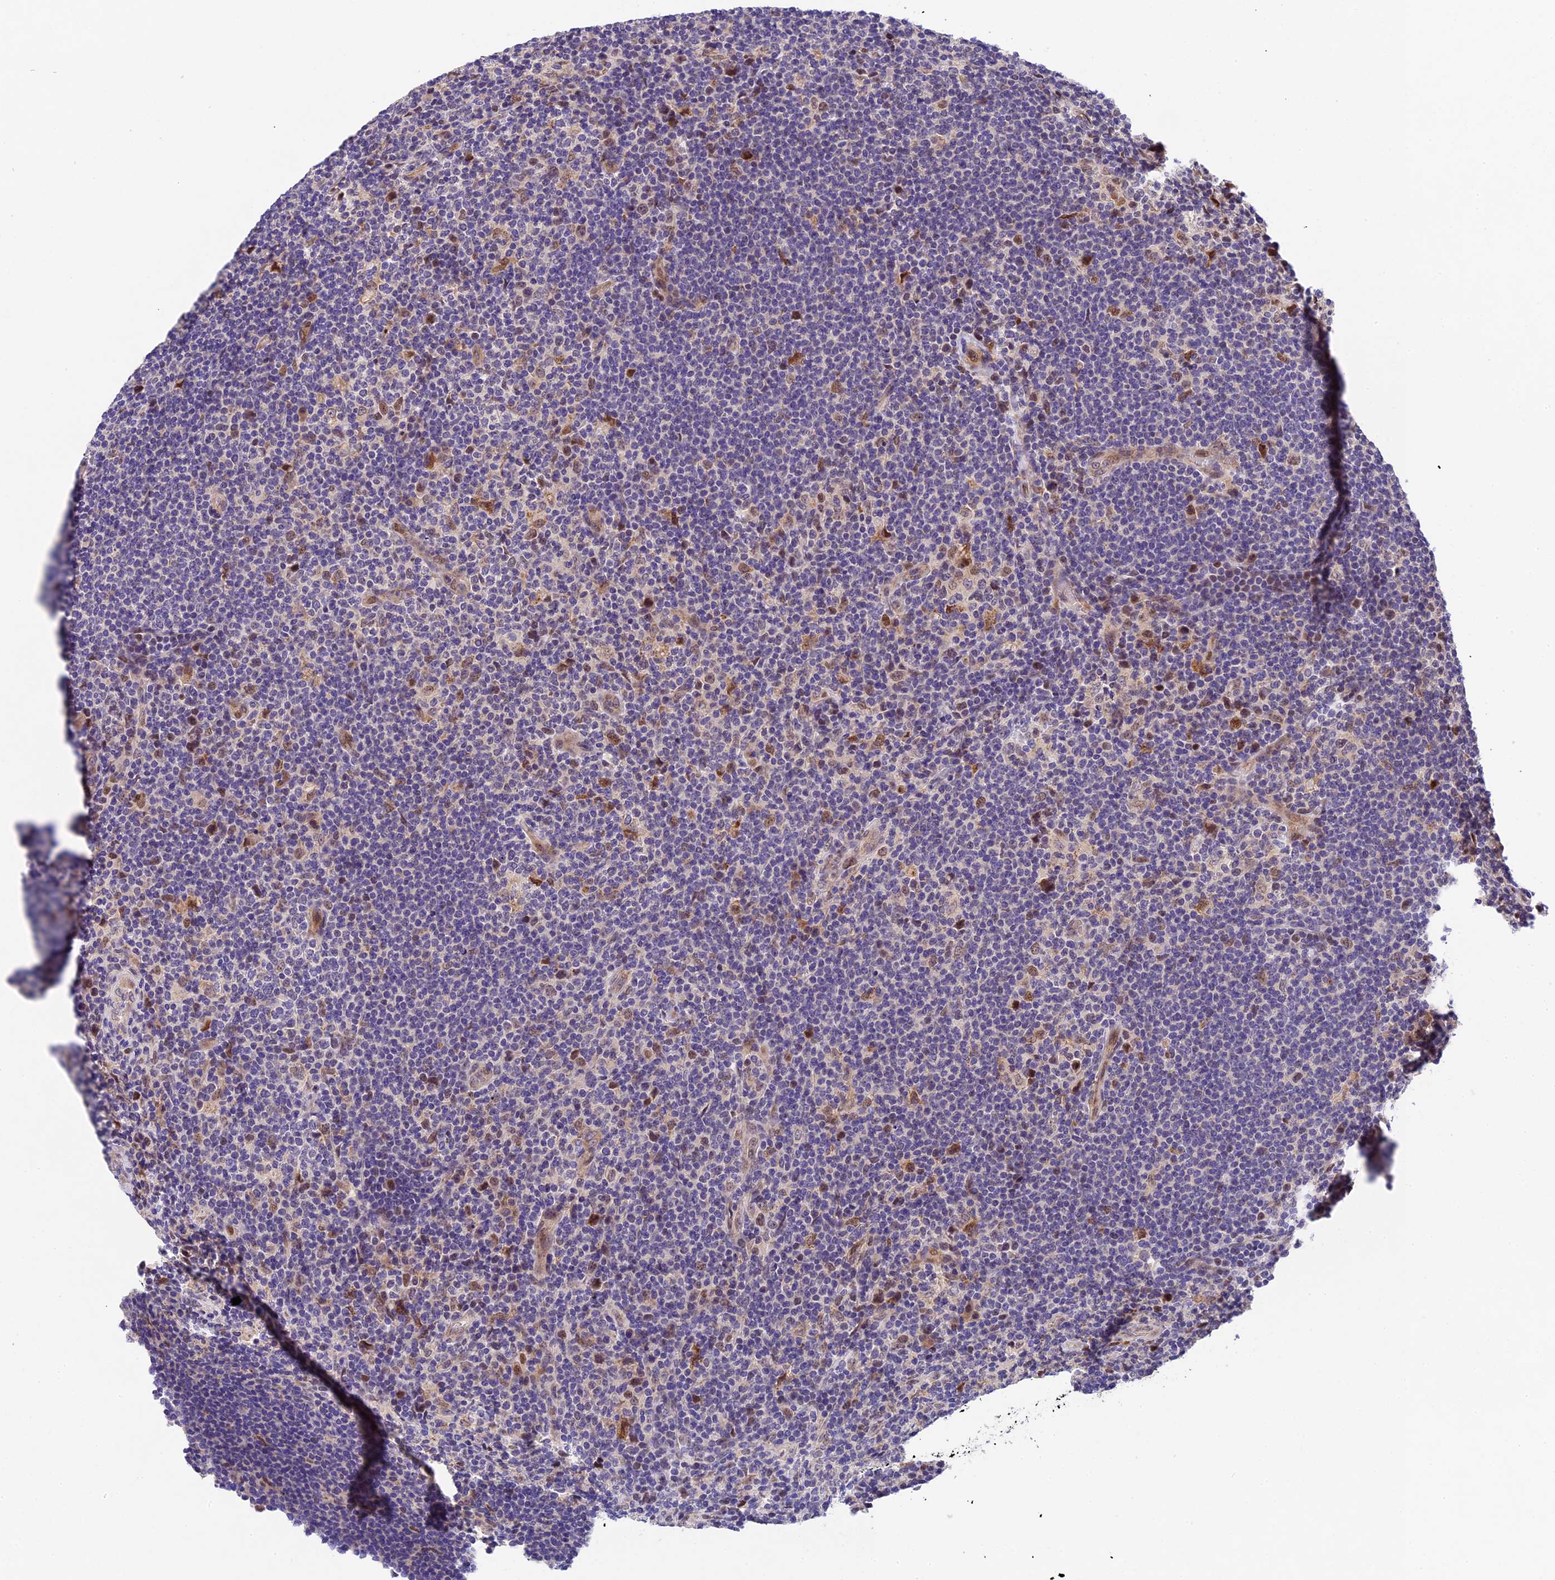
{"staining": {"intensity": "negative", "quantity": "none", "location": "none"}, "tissue": "lymphoma", "cell_type": "Tumor cells", "image_type": "cancer", "snomed": [{"axis": "morphology", "description": "Hodgkin's disease, NOS"}, {"axis": "topography", "description": "Lymph node"}], "caption": "Micrograph shows no significant protein positivity in tumor cells of Hodgkin's disease.", "gene": "CCSER1", "patient": {"sex": "female", "age": 57}}